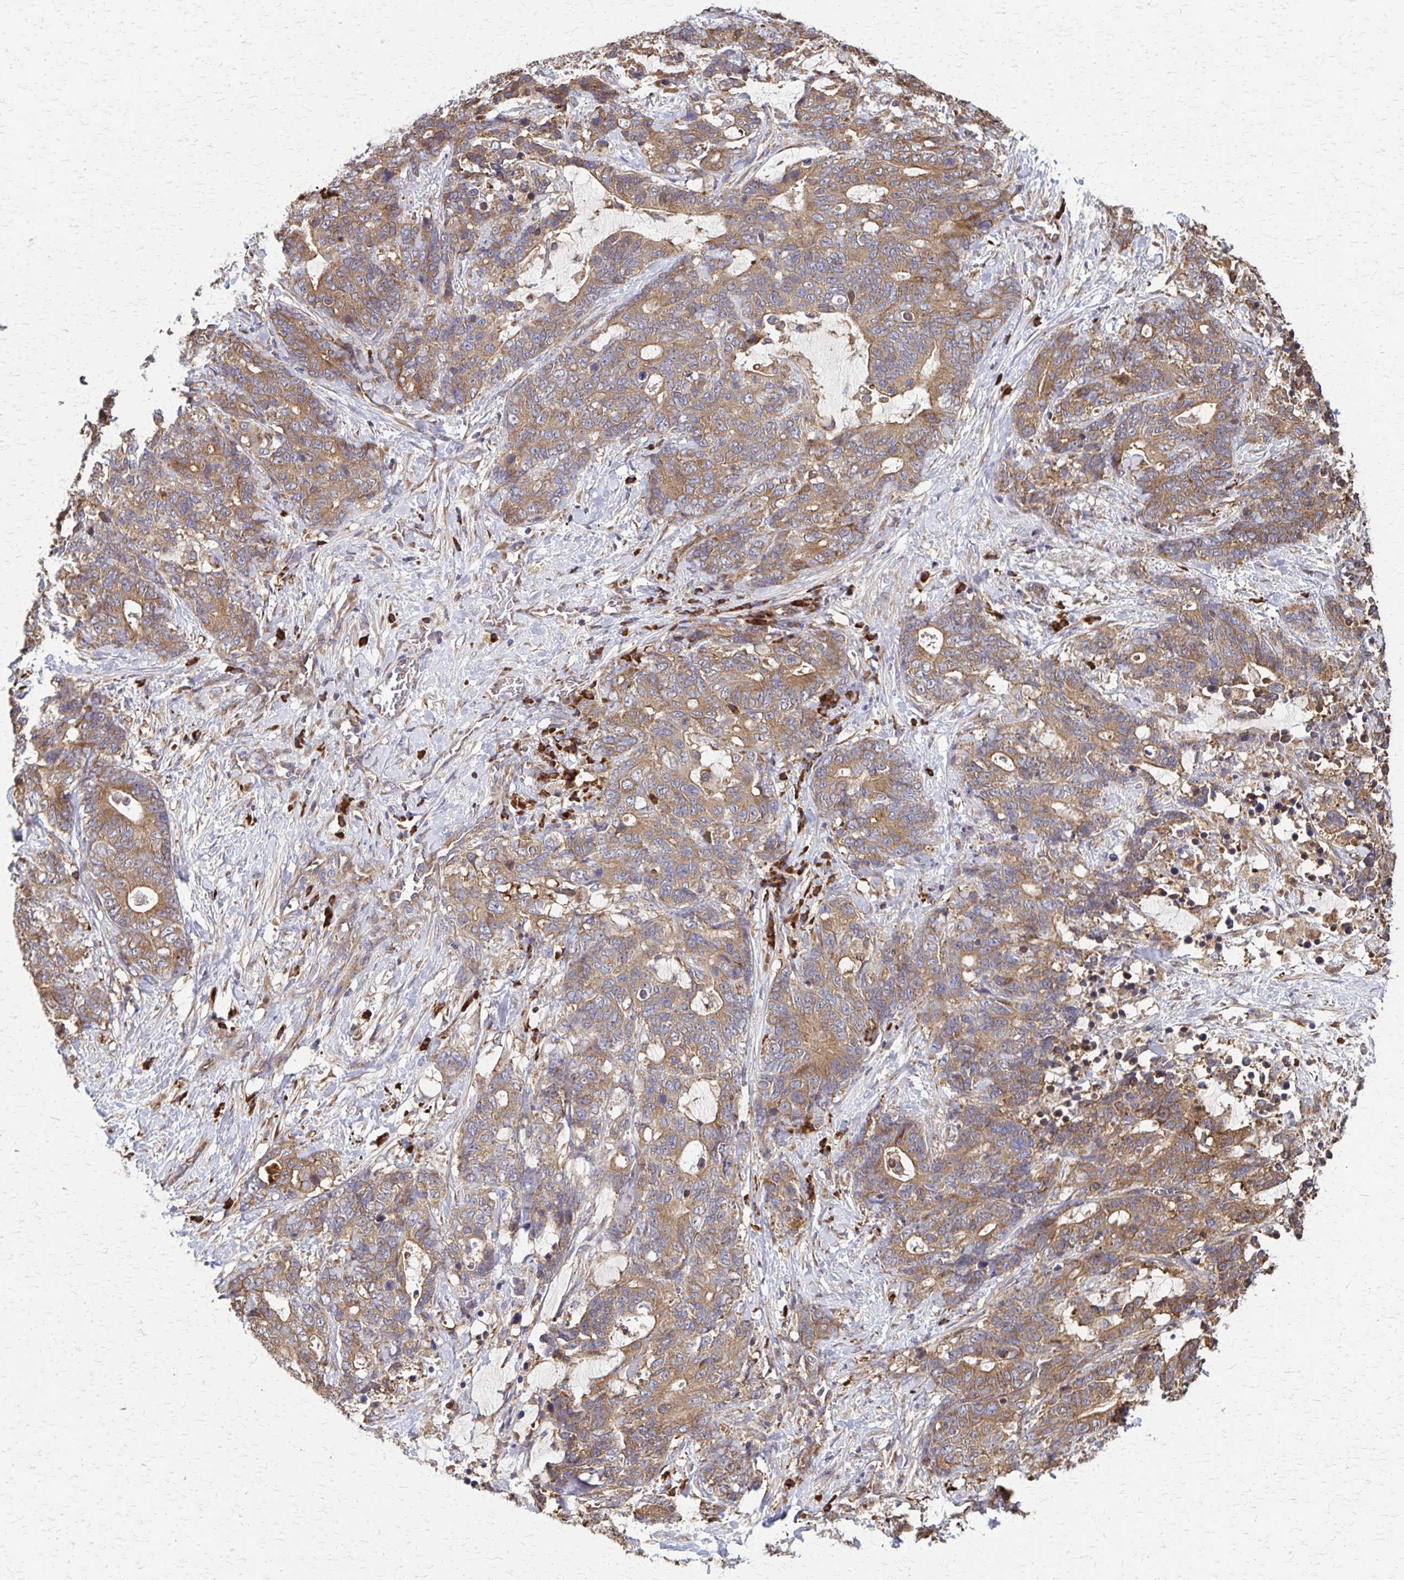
{"staining": {"intensity": "moderate", "quantity": ">75%", "location": "cytoplasmic/membranous"}, "tissue": "stomach cancer", "cell_type": "Tumor cells", "image_type": "cancer", "snomed": [{"axis": "morphology", "description": "Normal tissue, NOS"}, {"axis": "morphology", "description": "Adenocarcinoma, NOS"}, {"axis": "topography", "description": "Stomach"}], "caption": "IHC (DAB) staining of human stomach cancer (adenocarcinoma) shows moderate cytoplasmic/membranous protein staining in about >75% of tumor cells.", "gene": "EEF2", "patient": {"sex": "female", "age": 64}}